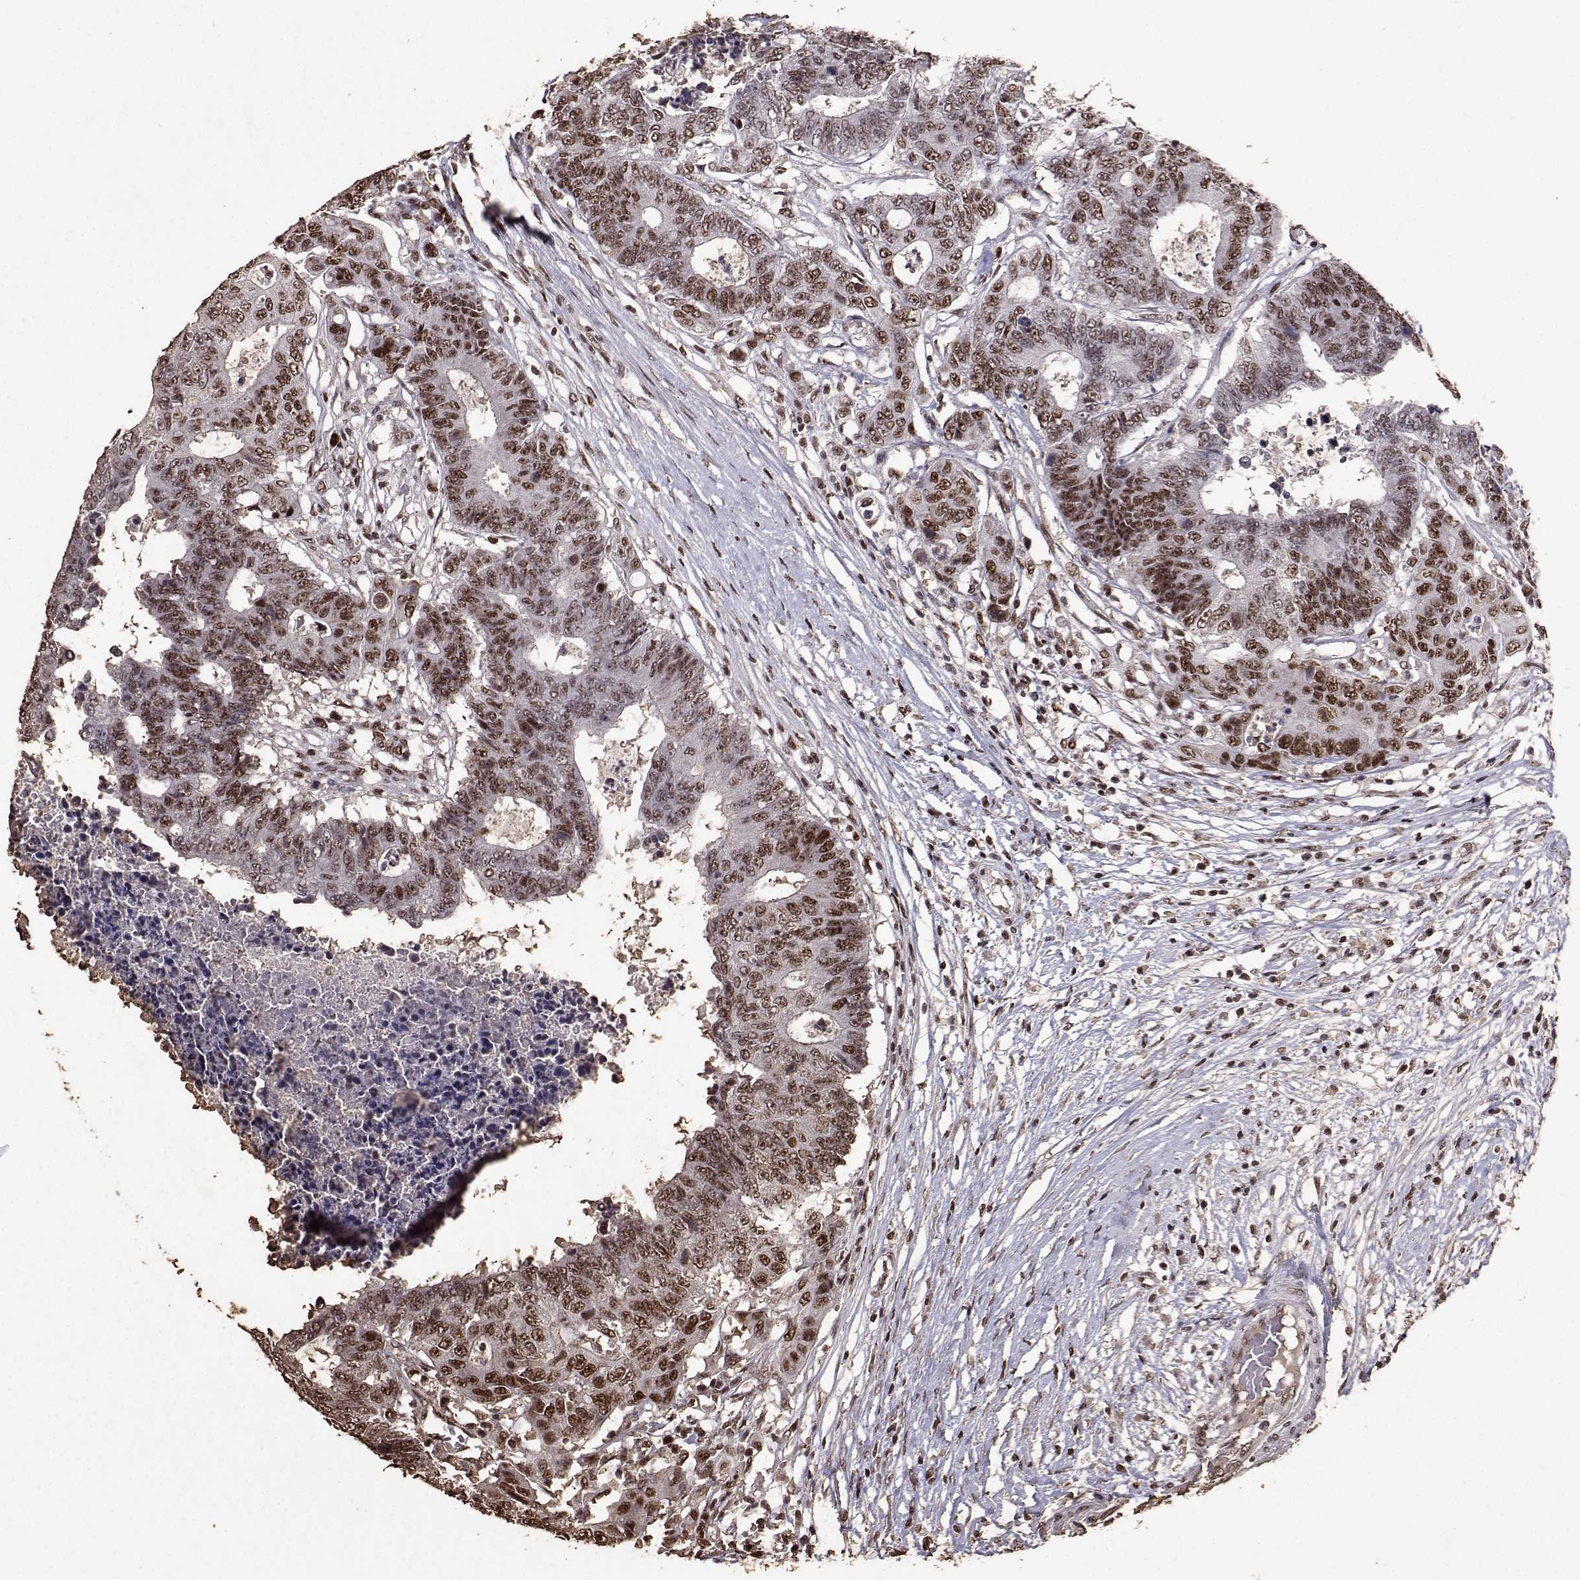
{"staining": {"intensity": "moderate", "quantity": ">75%", "location": "nuclear"}, "tissue": "colorectal cancer", "cell_type": "Tumor cells", "image_type": "cancer", "snomed": [{"axis": "morphology", "description": "Adenocarcinoma, NOS"}, {"axis": "topography", "description": "Colon"}], "caption": "Protein expression analysis of human adenocarcinoma (colorectal) reveals moderate nuclear expression in approximately >75% of tumor cells.", "gene": "TOE1", "patient": {"sex": "female", "age": 48}}